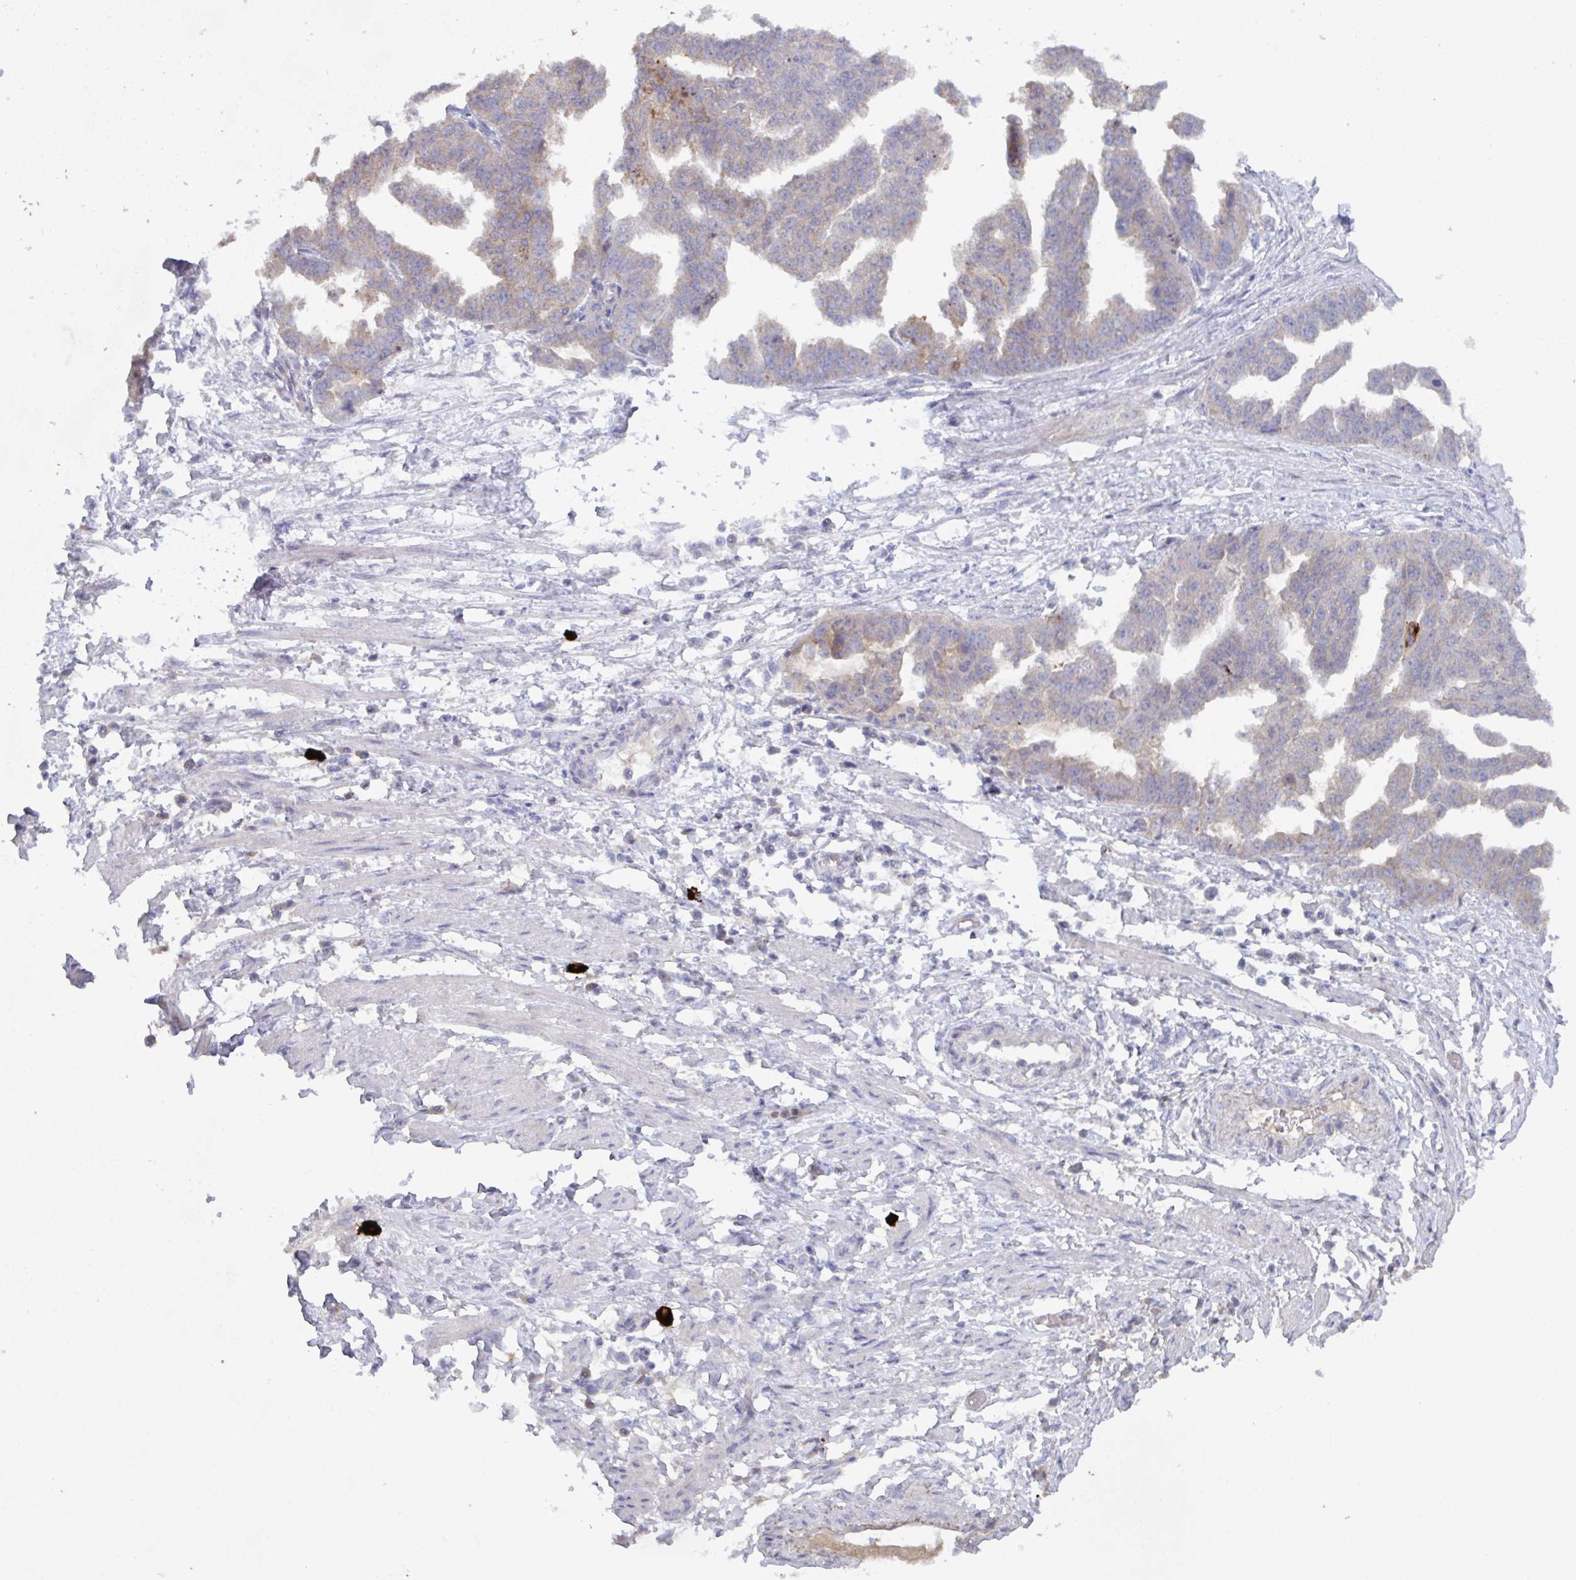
{"staining": {"intensity": "weak", "quantity": "<25%", "location": "cytoplasmic/membranous"}, "tissue": "ovarian cancer", "cell_type": "Tumor cells", "image_type": "cancer", "snomed": [{"axis": "morphology", "description": "Cystadenocarcinoma, serous, NOS"}, {"axis": "topography", "description": "Ovary"}], "caption": "Tumor cells show no significant protein staining in serous cystadenocarcinoma (ovarian).", "gene": "KCNK5", "patient": {"sex": "female", "age": 58}}